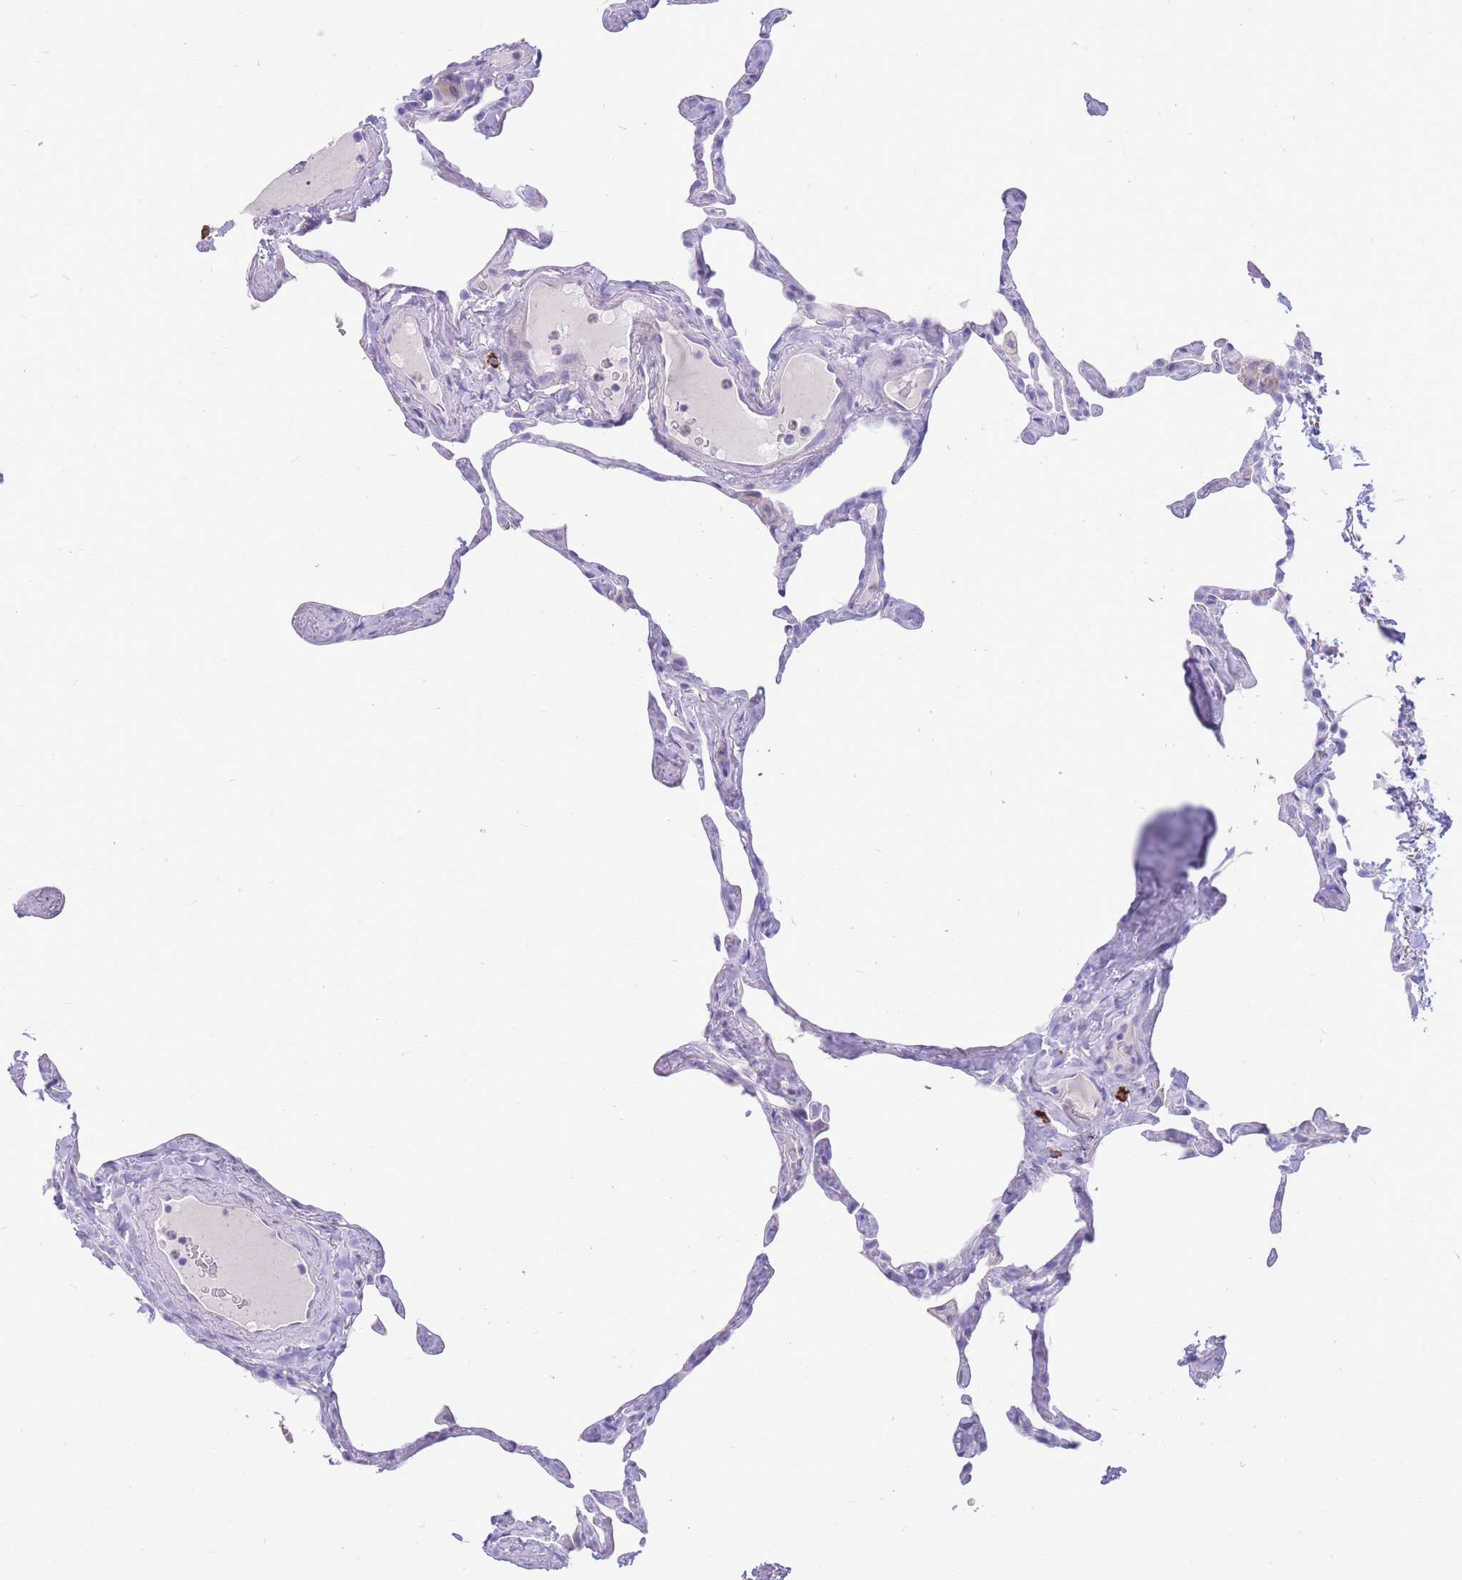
{"staining": {"intensity": "negative", "quantity": "none", "location": "none"}, "tissue": "lung", "cell_type": "Alveolar cells", "image_type": "normal", "snomed": [{"axis": "morphology", "description": "Normal tissue, NOS"}, {"axis": "topography", "description": "Lung"}], "caption": "The histopathology image exhibits no staining of alveolar cells in benign lung.", "gene": "ZFP62", "patient": {"sex": "male", "age": 65}}